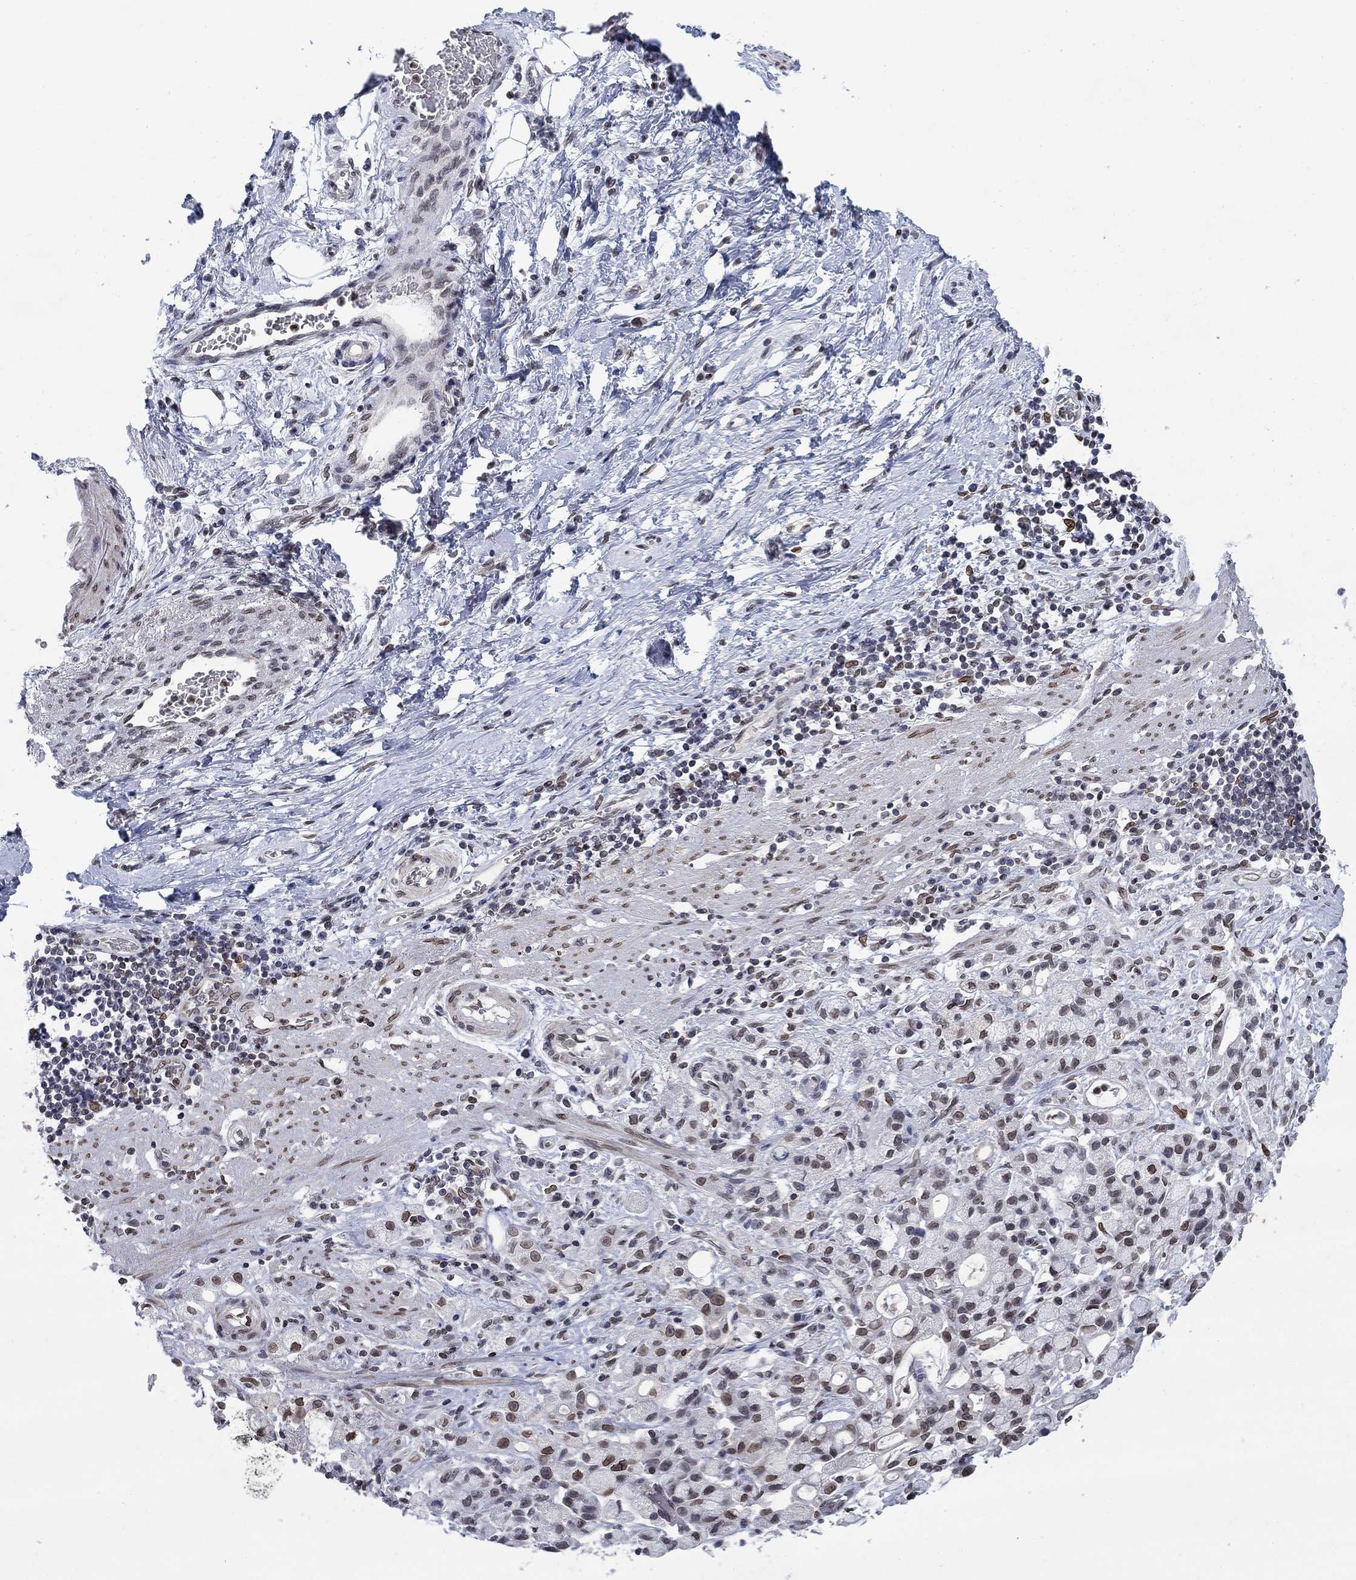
{"staining": {"intensity": "strong", "quantity": "<25%", "location": "cytoplasmic/membranous,nuclear"}, "tissue": "stomach cancer", "cell_type": "Tumor cells", "image_type": "cancer", "snomed": [{"axis": "morphology", "description": "Adenocarcinoma, NOS"}, {"axis": "topography", "description": "Stomach"}], "caption": "DAB immunohistochemical staining of human adenocarcinoma (stomach) displays strong cytoplasmic/membranous and nuclear protein expression in approximately <25% of tumor cells.", "gene": "TOR1AIP1", "patient": {"sex": "male", "age": 58}}